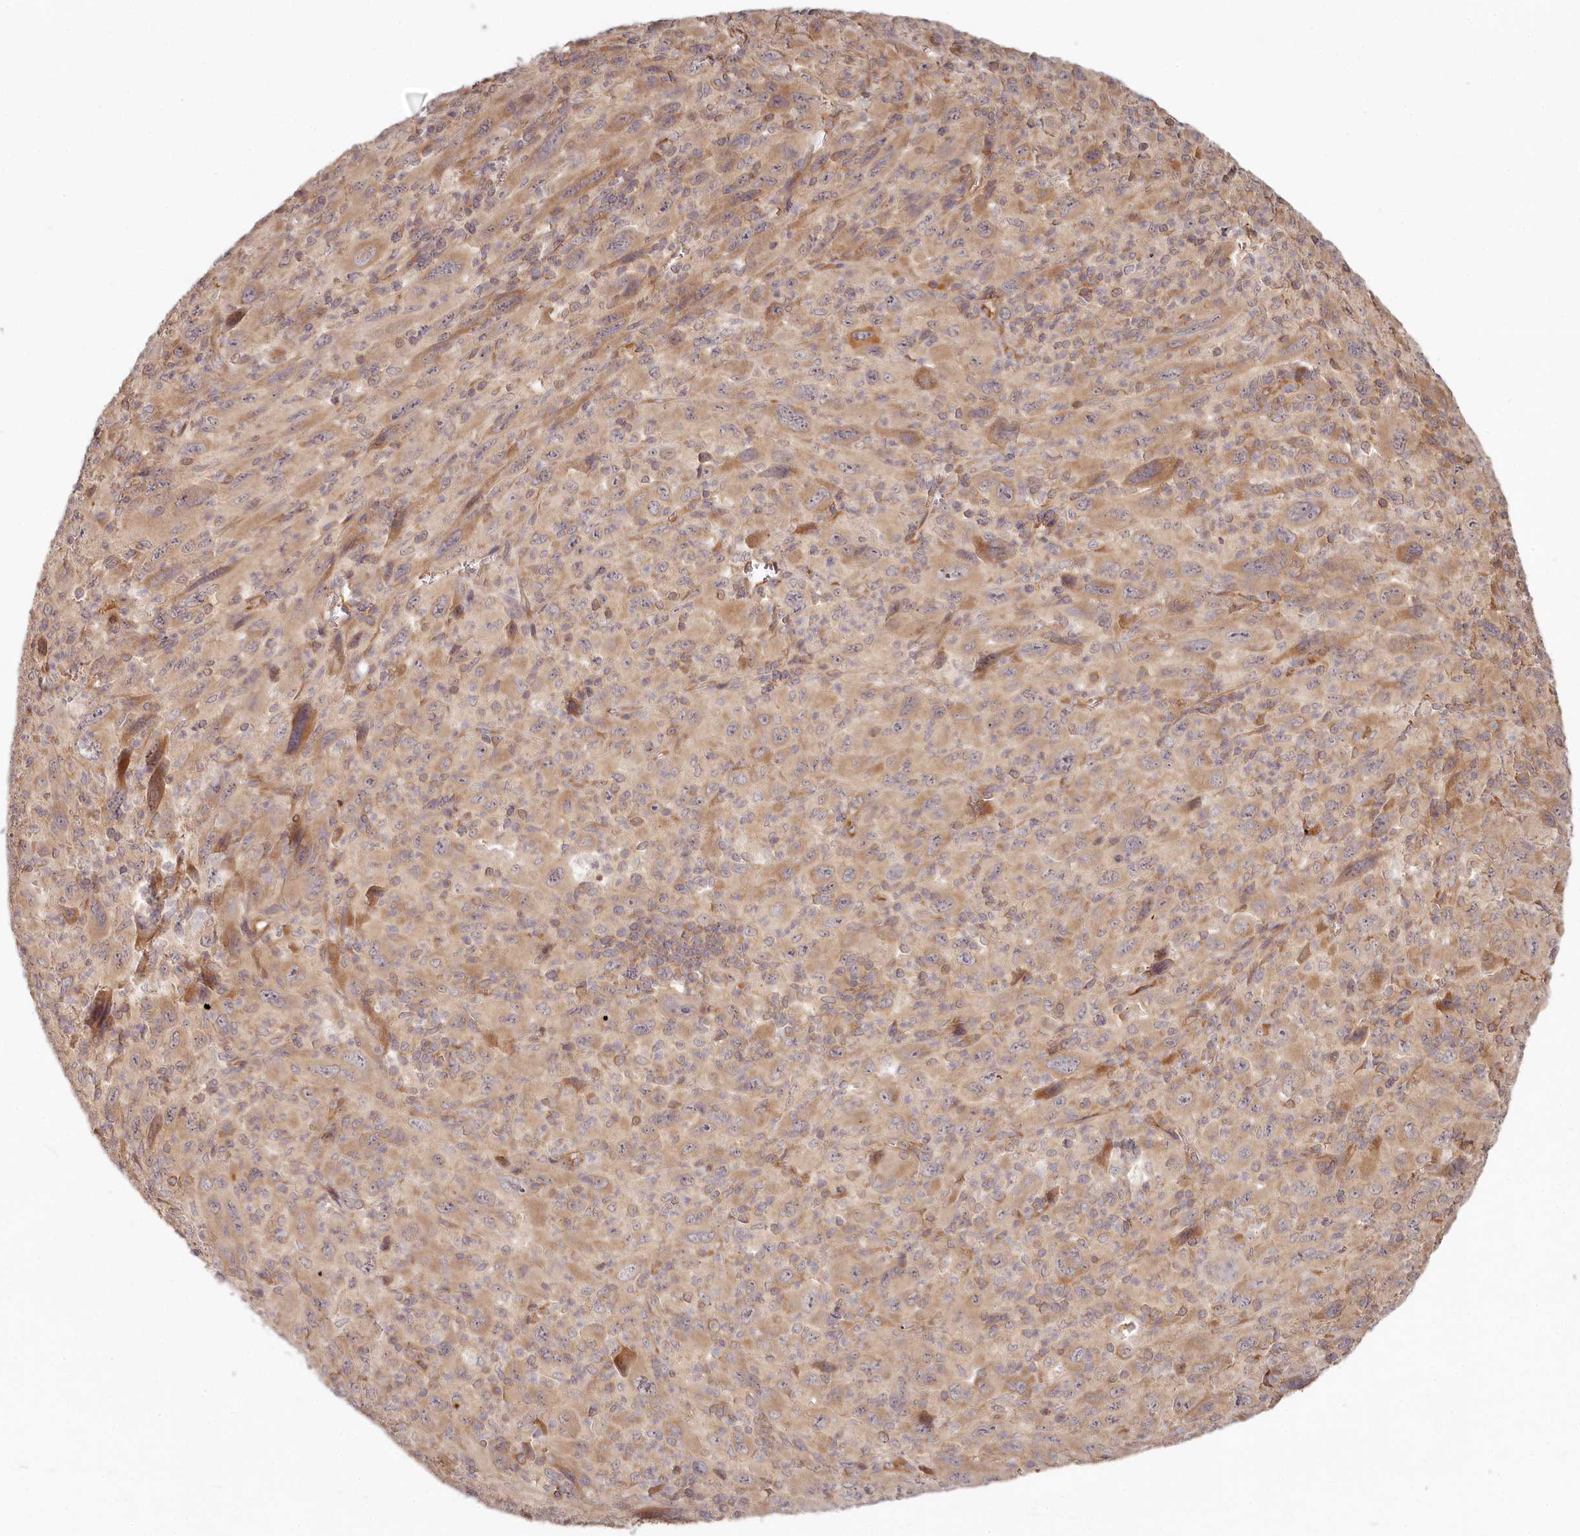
{"staining": {"intensity": "moderate", "quantity": ">75%", "location": "cytoplasmic/membranous"}, "tissue": "melanoma", "cell_type": "Tumor cells", "image_type": "cancer", "snomed": [{"axis": "morphology", "description": "Malignant melanoma, Metastatic site"}, {"axis": "topography", "description": "Skin"}], "caption": "IHC photomicrograph of neoplastic tissue: human melanoma stained using immunohistochemistry shows medium levels of moderate protein expression localized specifically in the cytoplasmic/membranous of tumor cells, appearing as a cytoplasmic/membranous brown color.", "gene": "TMIE", "patient": {"sex": "female", "age": 56}}